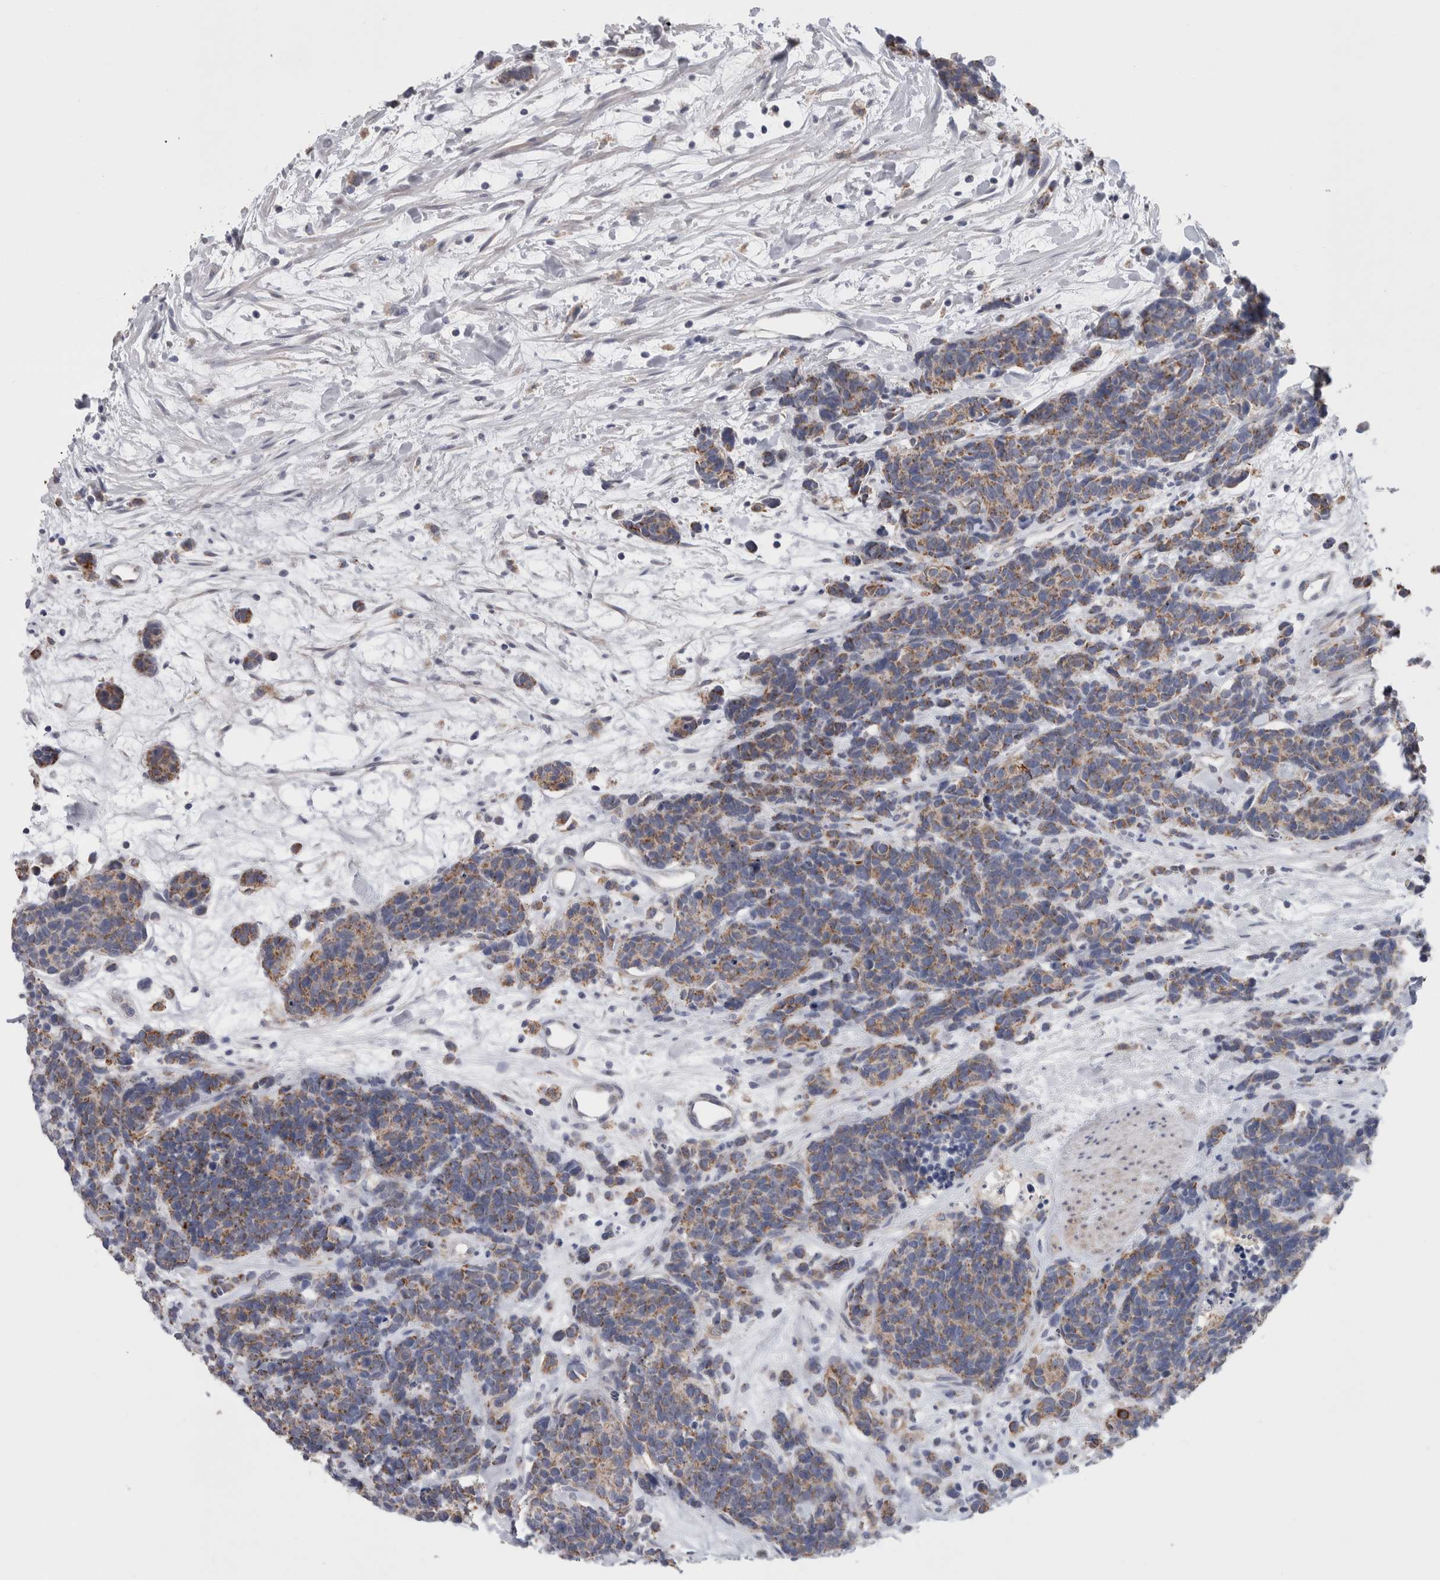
{"staining": {"intensity": "weak", "quantity": ">75%", "location": "cytoplasmic/membranous"}, "tissue": "carcinoid", "cell_type": "Tumor cells", "image_type": "cancer", "snomed": [{"axis": "morphology", "description": "Carcinoma, NOS"}, {"axis": "morphology", "description": "Carcinoid, malignant, NOS"}, {"axis": "topography", "description": "Urinary bladder"}], "caption": "The immunohistochemical stain highlights weak cytoplasmic/membranous staining in tumor cells of carcinoid tissue. (IHC, brightfield microscopy, high magnification).", "gene": "GDAP1", "patient": {"sex": "male", "age": 57}}